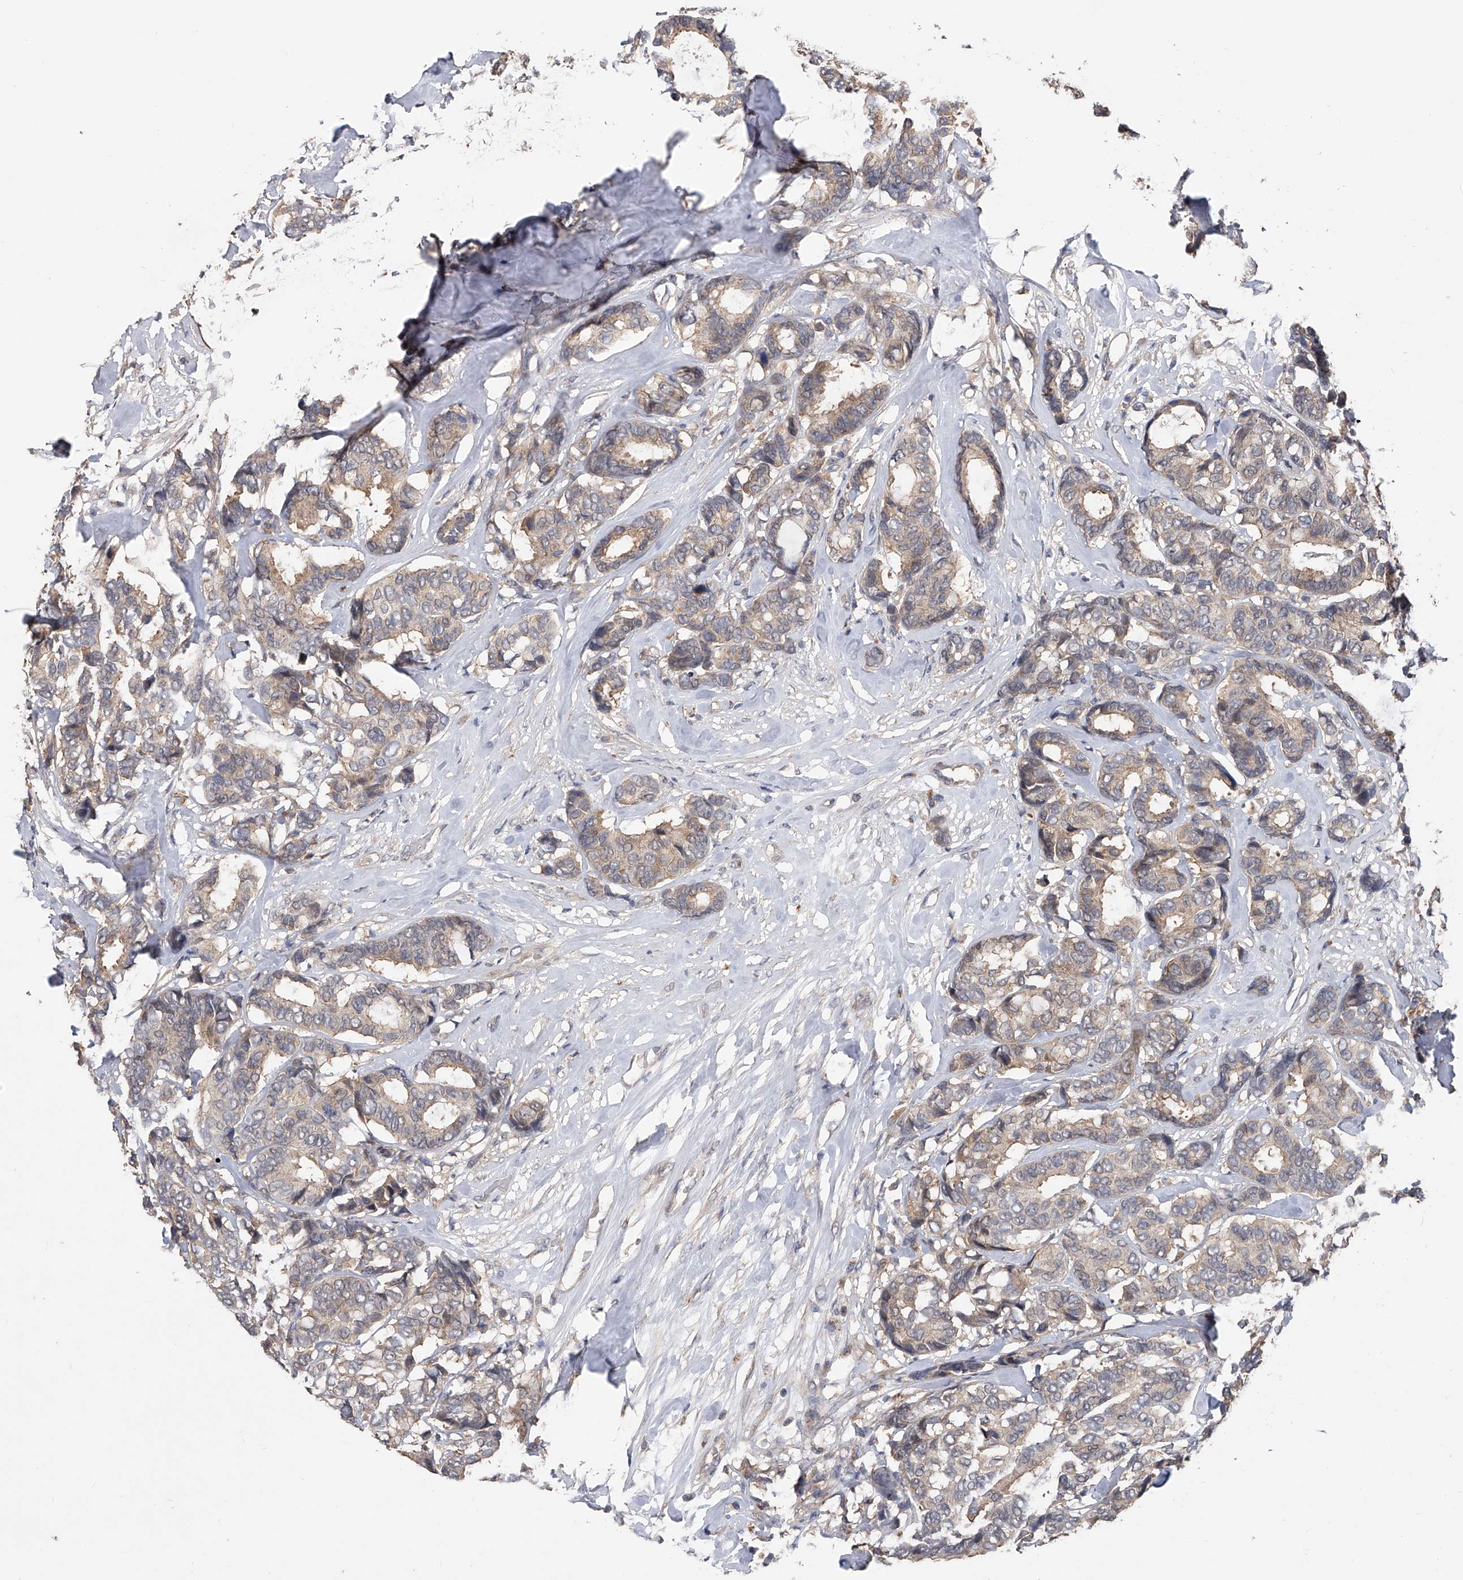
{"staining": {"intensity": "weak", "quantity": "<25%", "location": "cytoplasmic/membranous"}, "tissue": "breast cancer", "cell_type": "Tumor cells", "image_type": "cancer", "snomed": [{"axis": "morphology", "description": "Duct carcinoma"}, {"axis": "topography", "description": "Breast"}], "caption": "Photomicrograph shows no protein expression in tumor cells of breast cancer (infiltrating ductal carcinoma) tissue.", "gene": "CFAP298", "patient": {"sex": "female", "age": 87}}